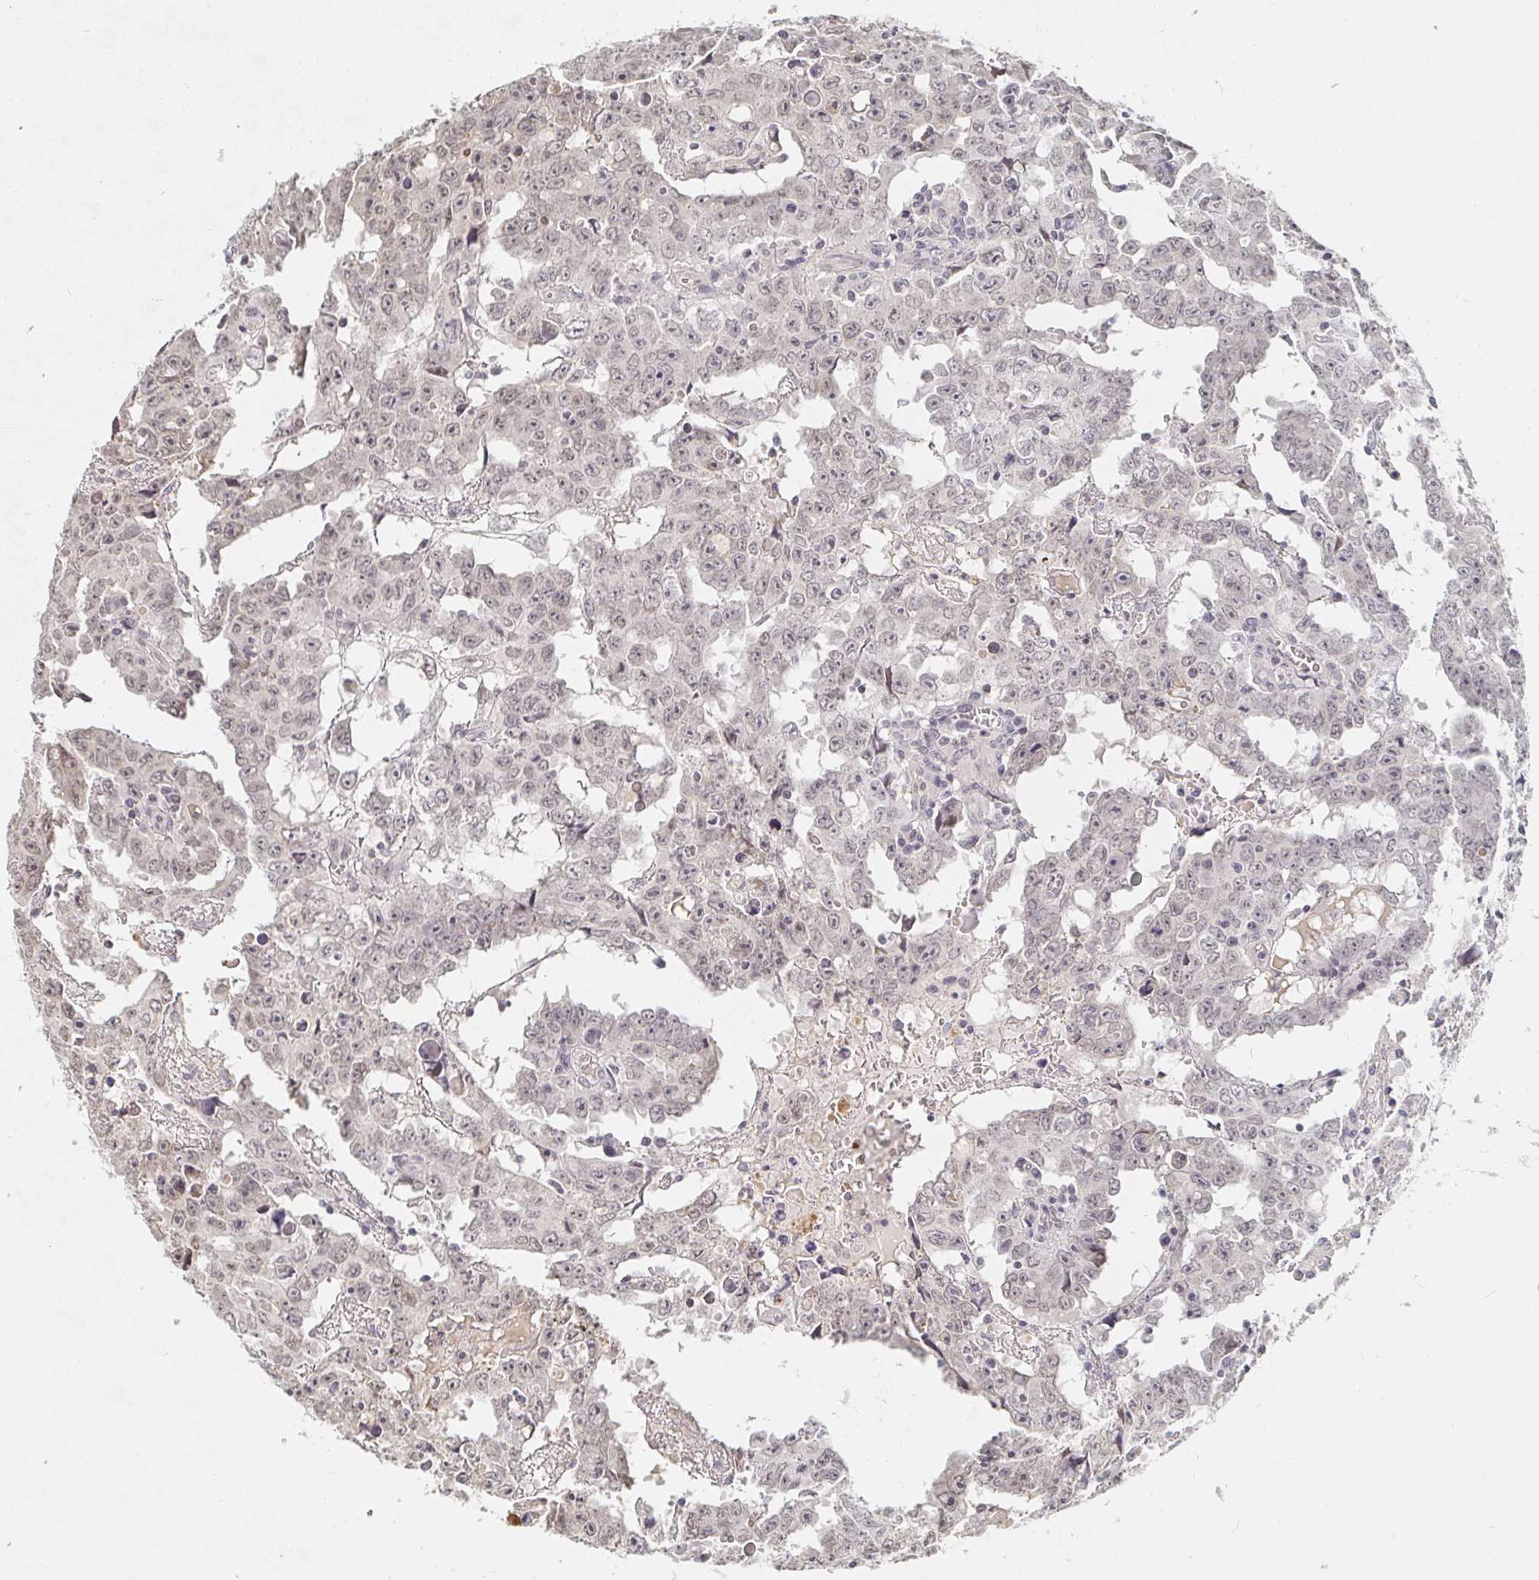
{"staining": {"intensity": "weak", "quantity": "<25%", "location": "nuclear"}, "tissue": "testis cancer", "cell_type": "Tumor cells", "image_type": "cancer", "snomed": [{"axis": "morphology", "description": "Carcinoma, Embryonal, NOS"}, {"axis": "topography", "description": "Testis"}], "caption": "This is an immunohistochemistry micrograph of human testis cancer. There is no staining in tumor cells.", "gene": "CHD2", "patient": {"sex": "male", "age": 22}}